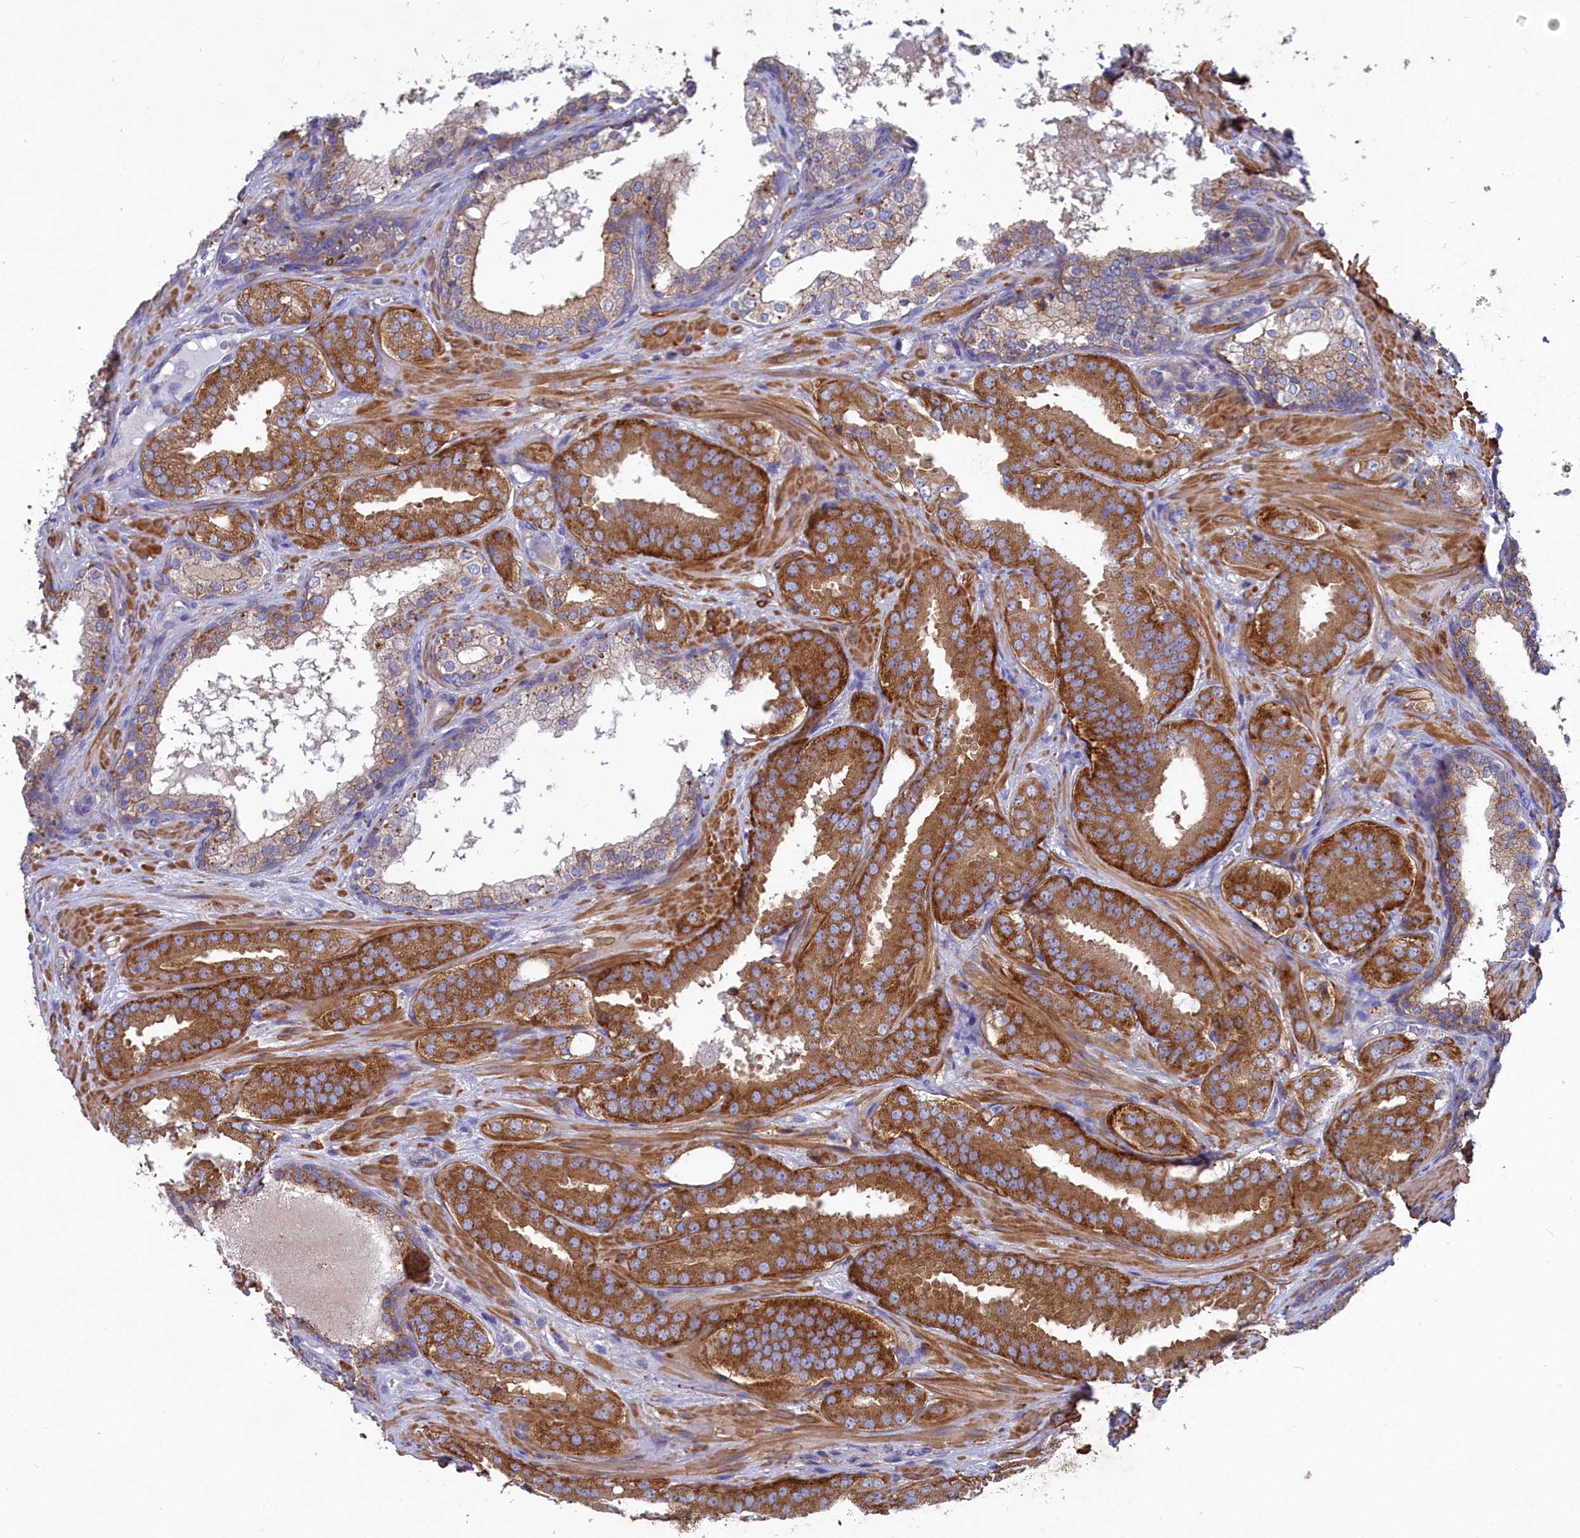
{"staining": {"intensity": "strong", "quantity": ">75%", "location": "cytoplasmic/membranous"}, "tissue": "prostate cancer", "cell_type": "Tumor cells", "image_type": "cancer", "snomed": [{"axis": "morphology", "description": "Adenocarcinoma, High grade"}, {"axis": "topography", "description": "Prostate"}], "caption": "Protein staining demonstrates strong cytoplasmic/membranous staining in about >75% of tumor cells in prostate cancer (adenocarcinoma (high-grade)). Nuclei are stained in blue.", "gene": "SCAMP4", "patient": {"sex": "male", "age": 63}}